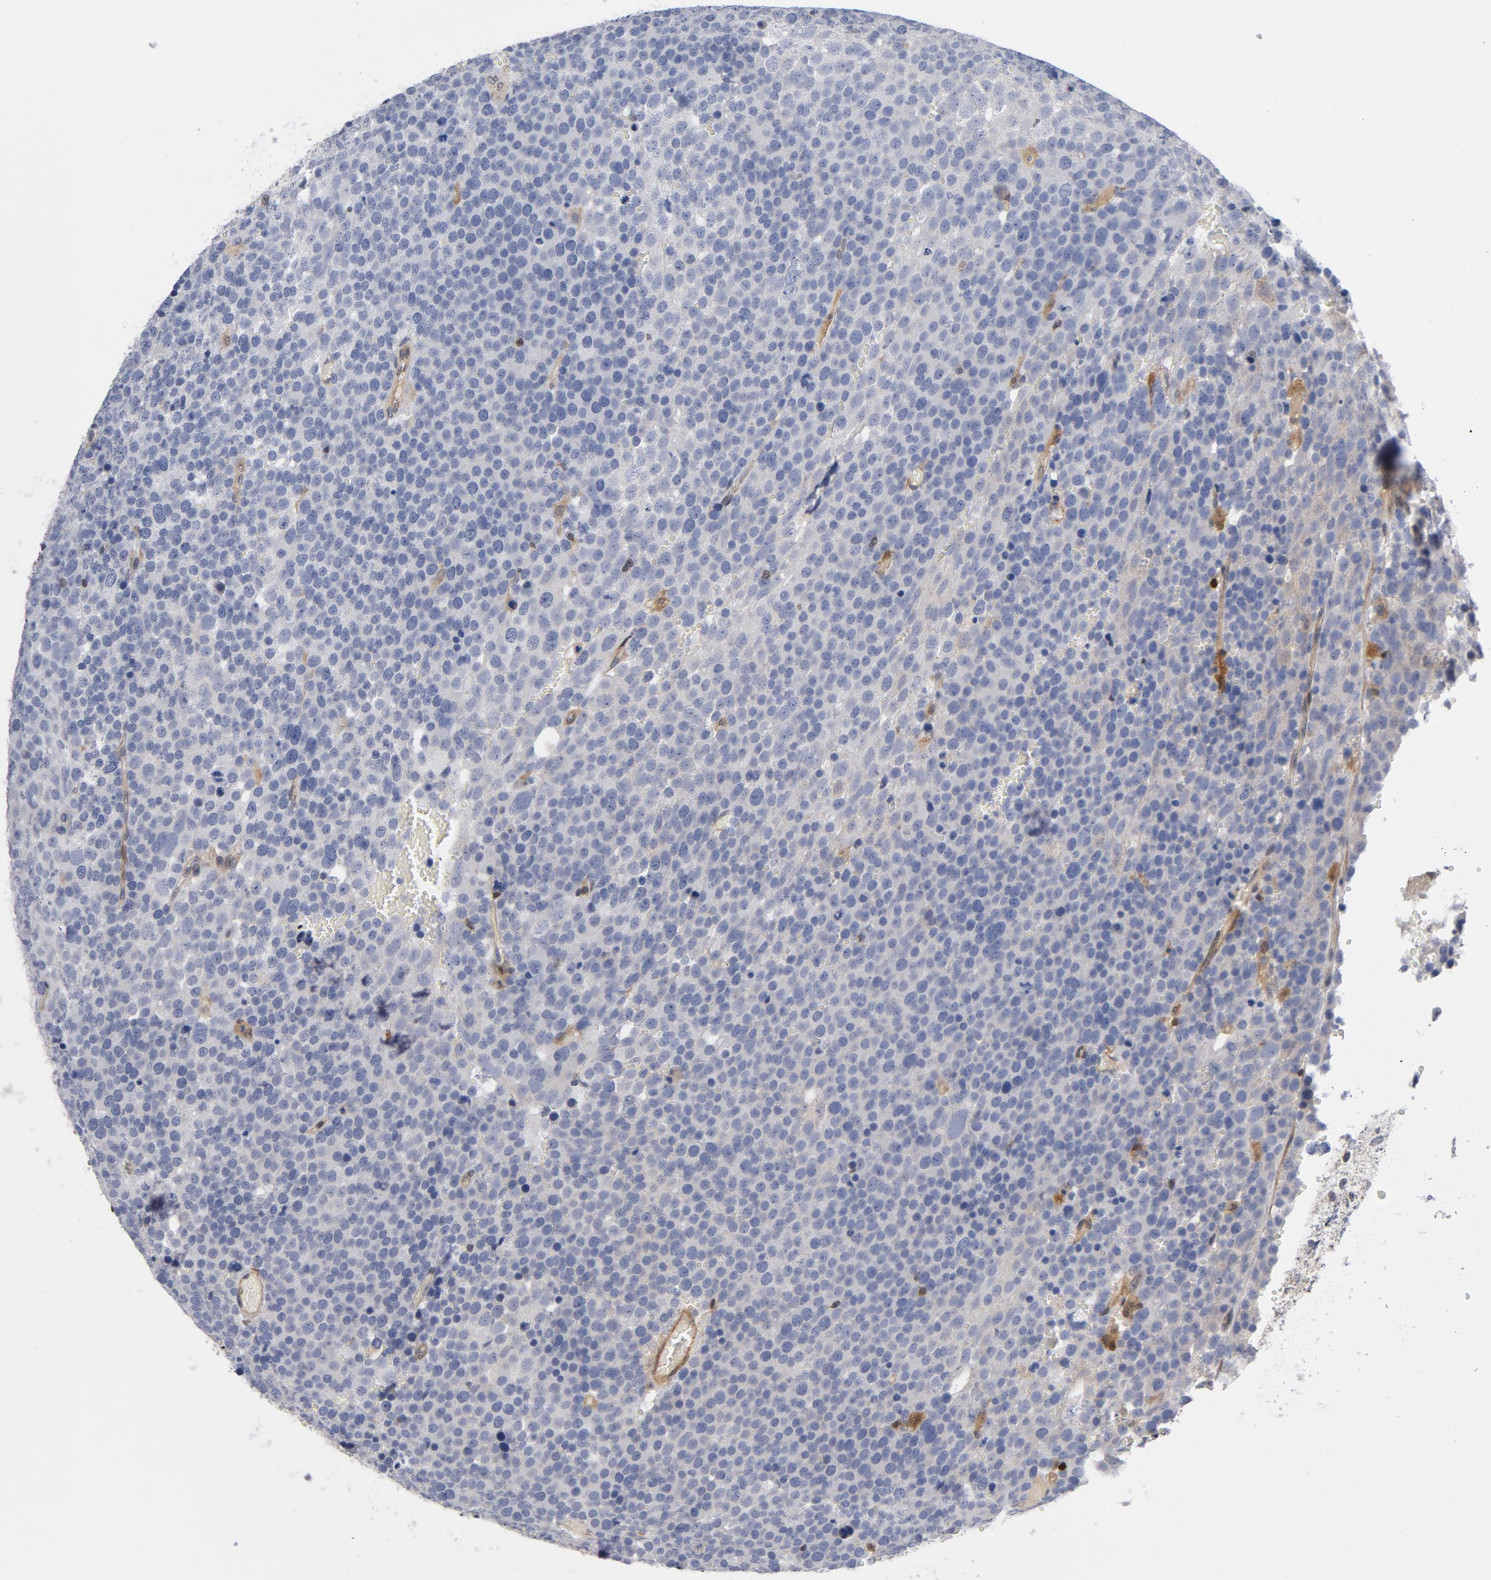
{"staining": {"intensity": "negative", "quantity": "none", "location": "none"}, "tissue": "testis cancer", "cell_type": "Tumor cells", "image_type": "cancer", "snomed": [{"axis": "morphology", "description": "Seminoma, NOS"}, {"axis": "topography", "description": "Testis"}], "caption": "This is a image of IHC staining of testis seminoma, which shows no positivity in tumor cells. Nuclei are stained in blue.", "gene": "TRADD", "patient": {"sex": "male", "age": 71}}